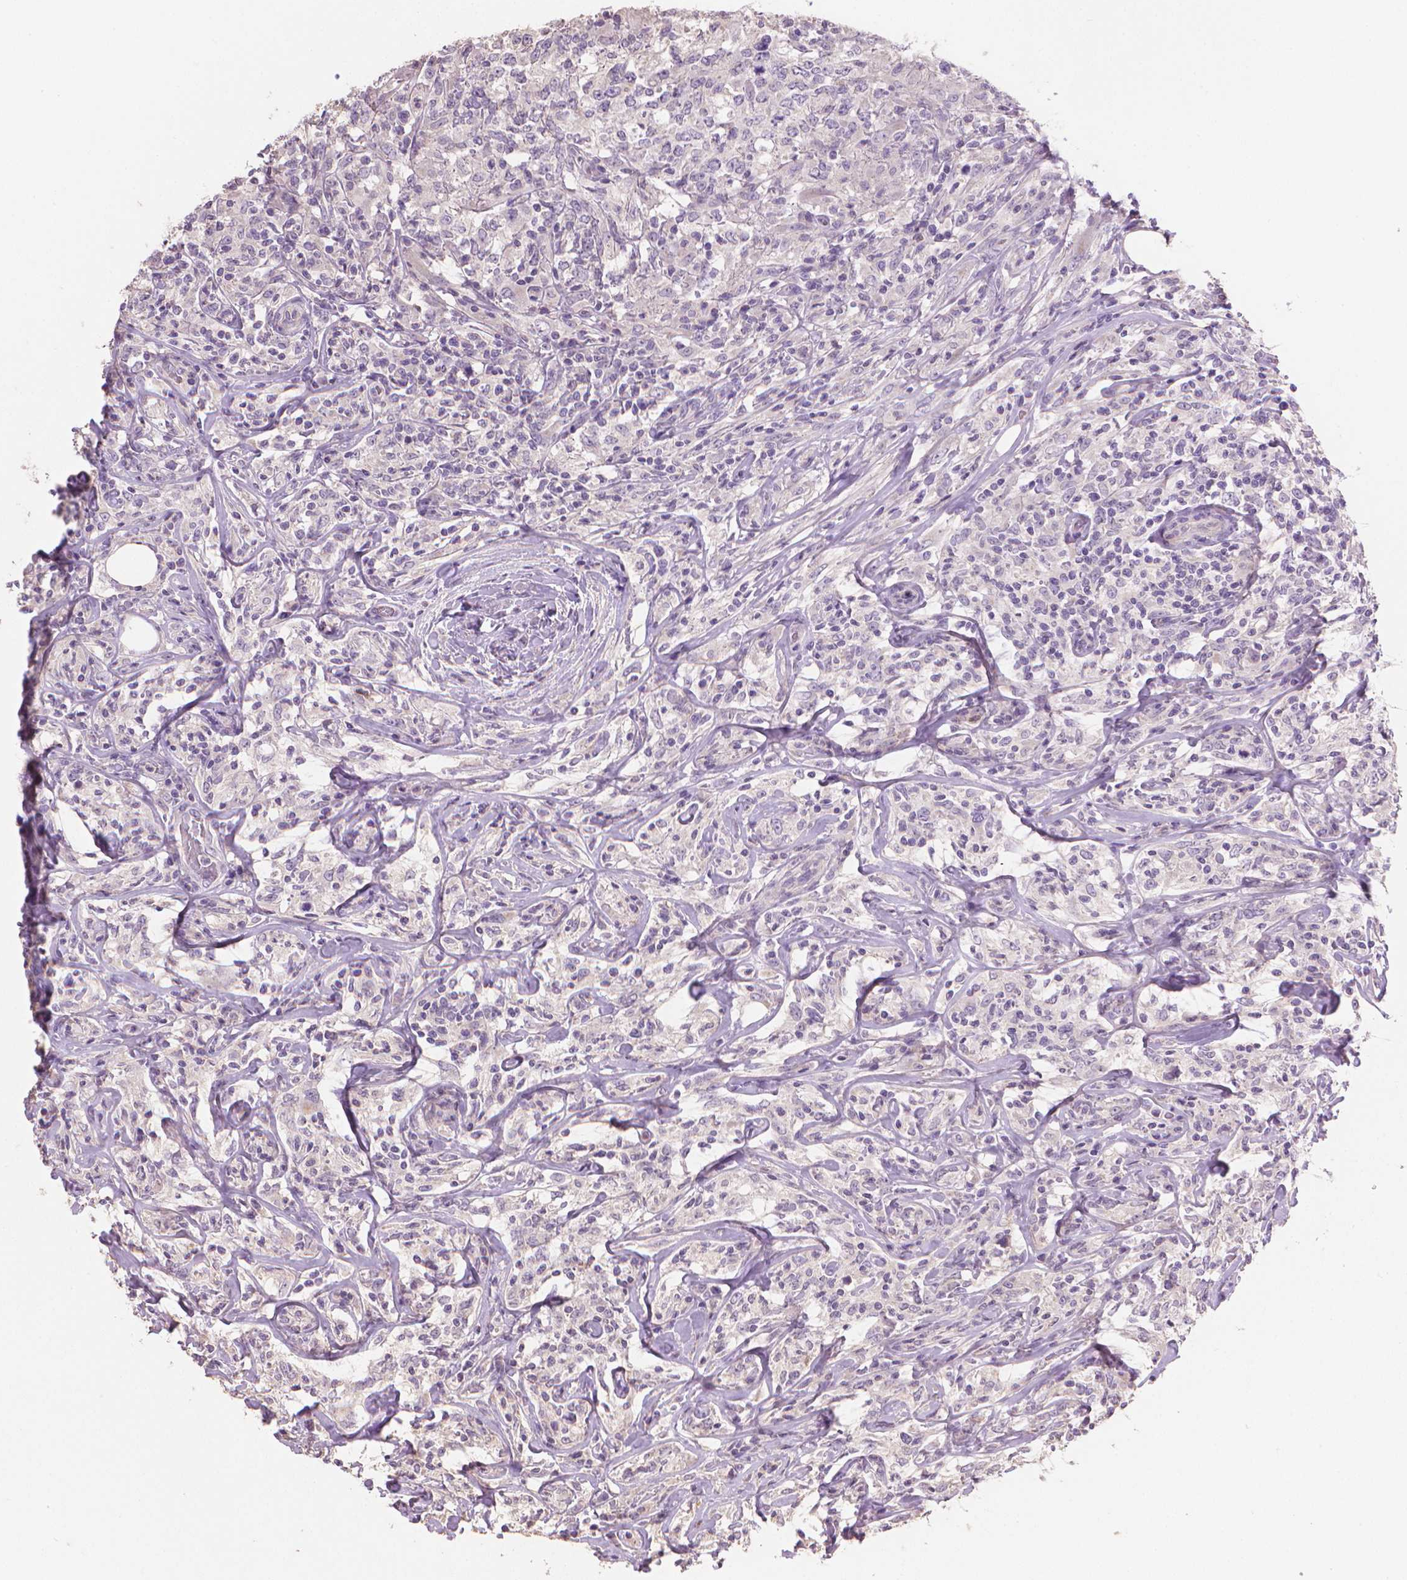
{"staining": {"intensity": "negative", "quantity": "none", "location": "none"}, "tissue": "lymphoma", "cell_type": "Tumor cells", "image_type": "cancer", "snomed": [{"axis": "morphology", "description": "Malignant lymphoma, non-Hodgkin's type, High grade"}, {"axis": "topography", "description": "Lymph node"}], "caption": "The IHC micrograph has no significant positivity in tumor cells of high-grade malignant lymphoma, non-Hodgkin's type tissue.", "gene": "CATIP", "patient": {"sex": "female", "age": 84}}